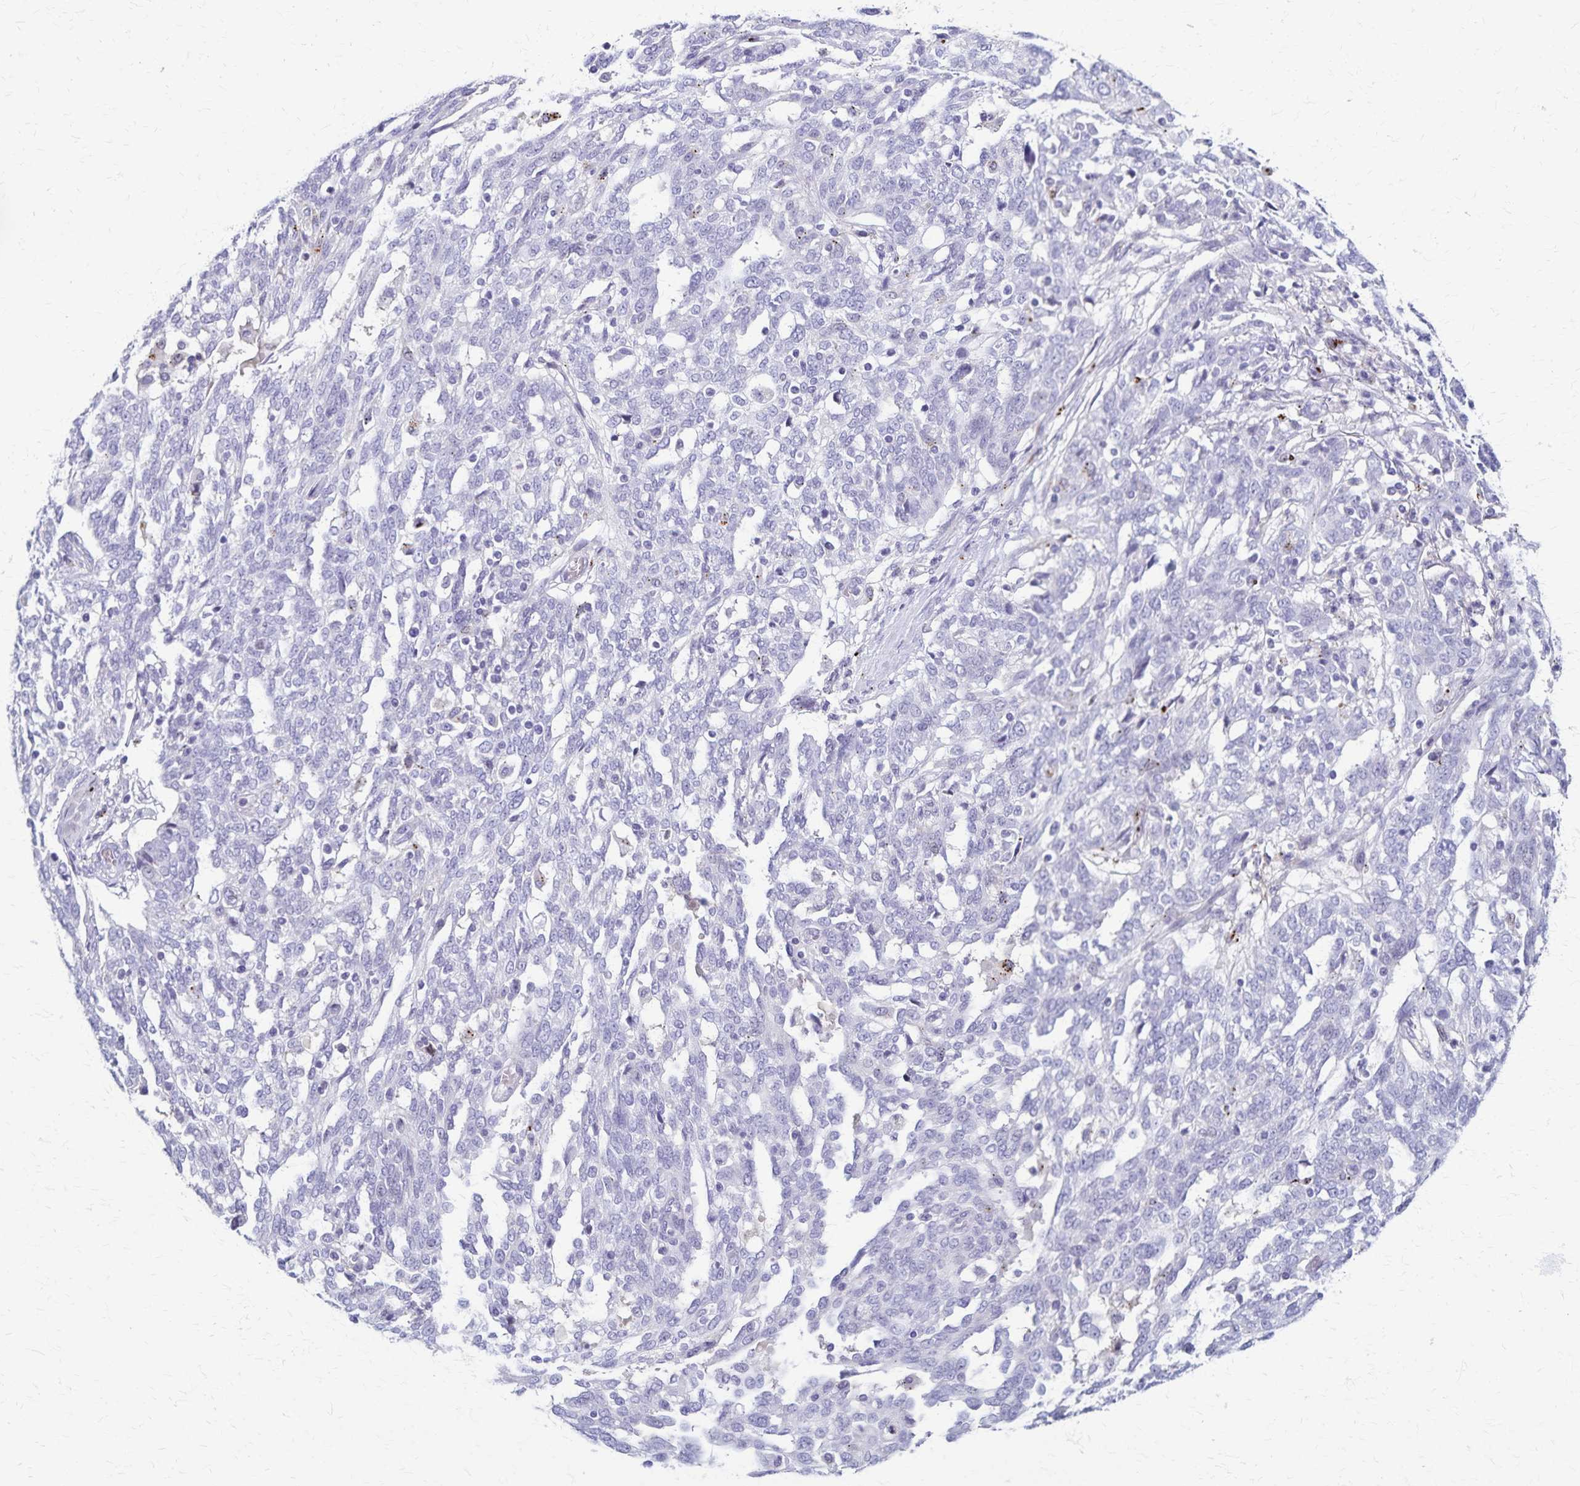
{"staining": {"intensity": "moderate", "quantity": "<25%", "location": "cytoplasmic/membranous"}, "tissue": "ovarian cancer", "cell_type": "Tumor cells", "image_type": "cancer", "snomed": [{"axis": "morphology", "description": "Cystadenocarcinoma, serous, NOS"}, {"axis": "topography", "description": "Ovary"}], "caption": "Tumor cells show moderate cytoplasmic/membranous positivity in about <25% of cells in serous cystadenocarcinoma (ovarian). (IHC, brightfield microscopy, high magnification).", "gene": "TMEM60", "patient": {"sex": "female", "age": 67}}